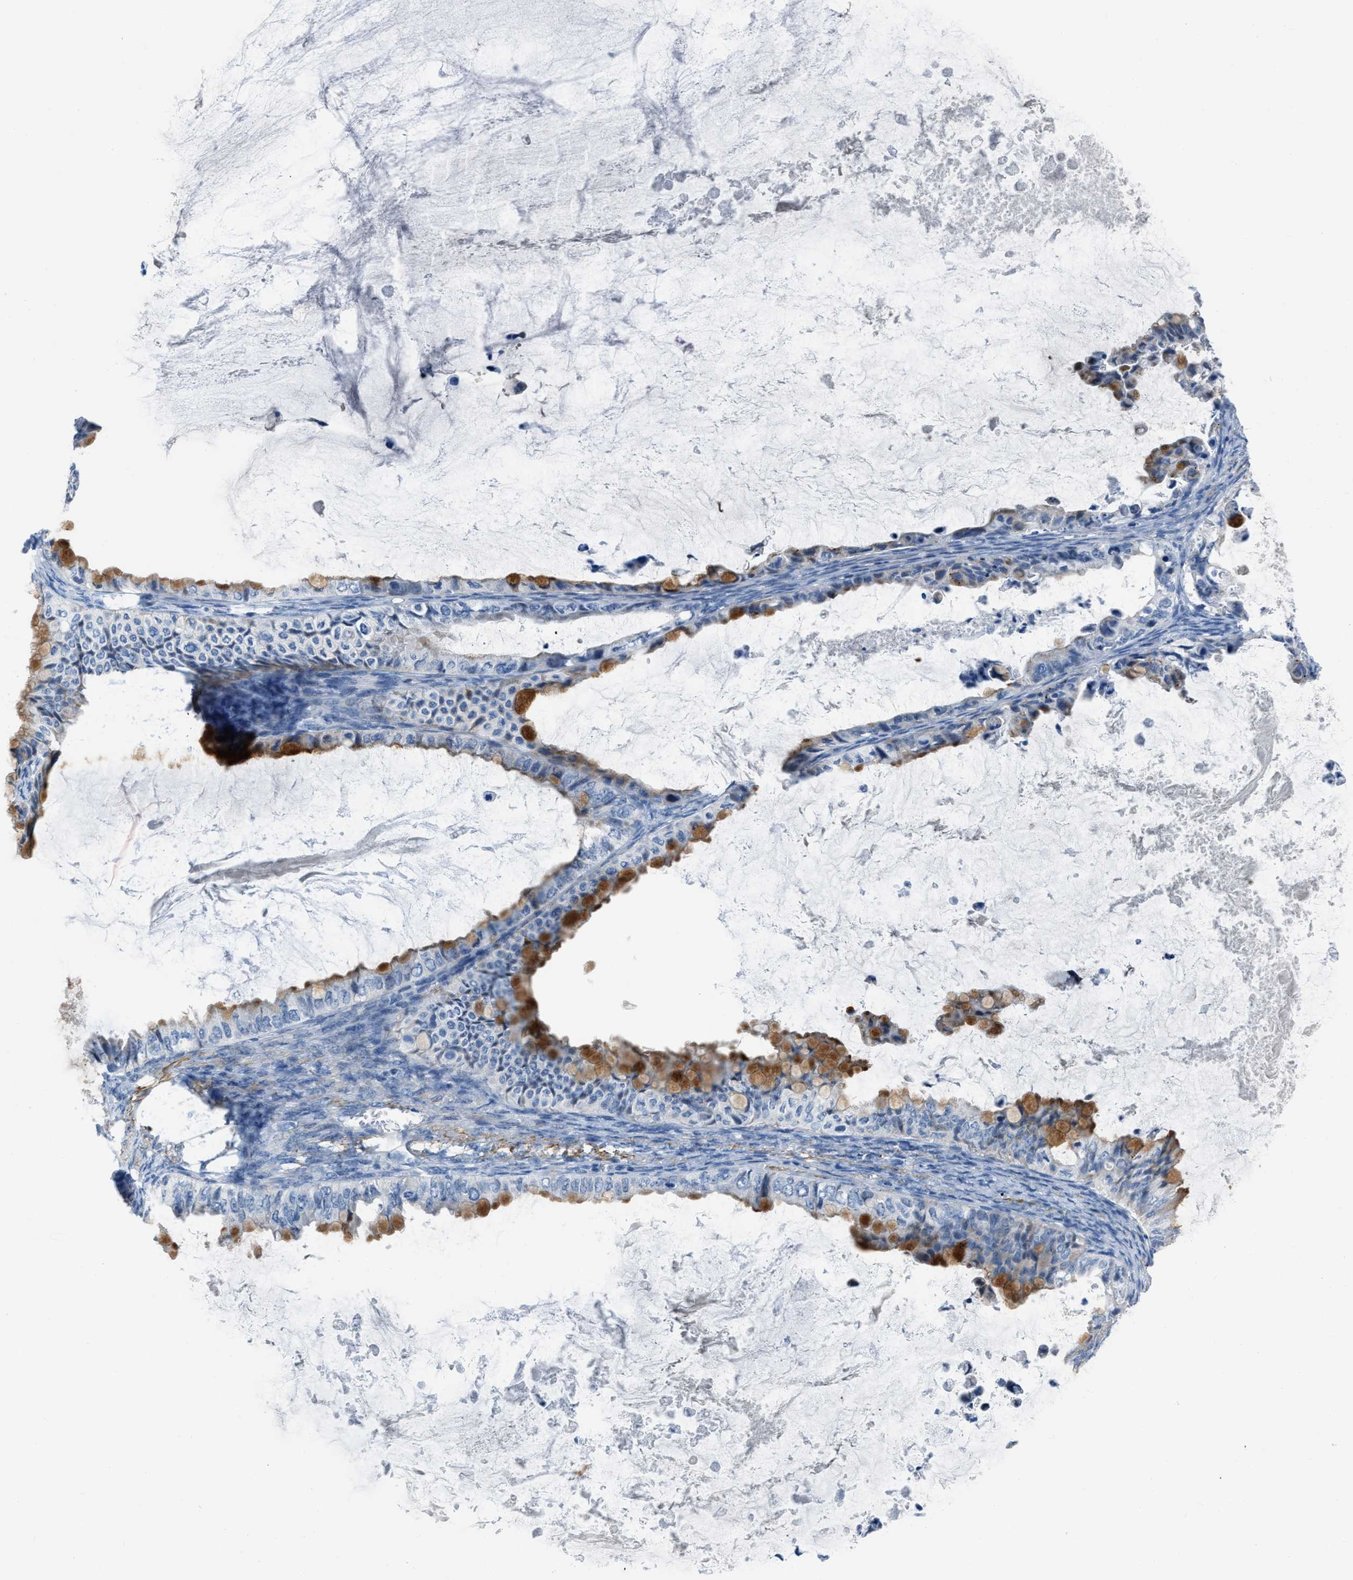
{"staining": {"intensity": "moderate", "quantity": "25%-75%", "location": "cytoplasmic/membranous"}, "tissue": "ovarian cancer", "cell_type": "Tumor cells", "image_type": "cancer", "snomed": [{"axis": "morphology", "description": "Cystadenocarcinoma, mucinous, NOS"}, {"axis": "topography", "description": "Ovary"}], "caption": "Immunohistochemical staining of mucinous cystadenocarcinoma (ovarian) displays medium levels of moderate cytoplasmic/membranous protein expression in approximately 25%-75% of tumor cells.", "gene": "SPATC1L", "patient": {"sex": "female", "age": 80}}